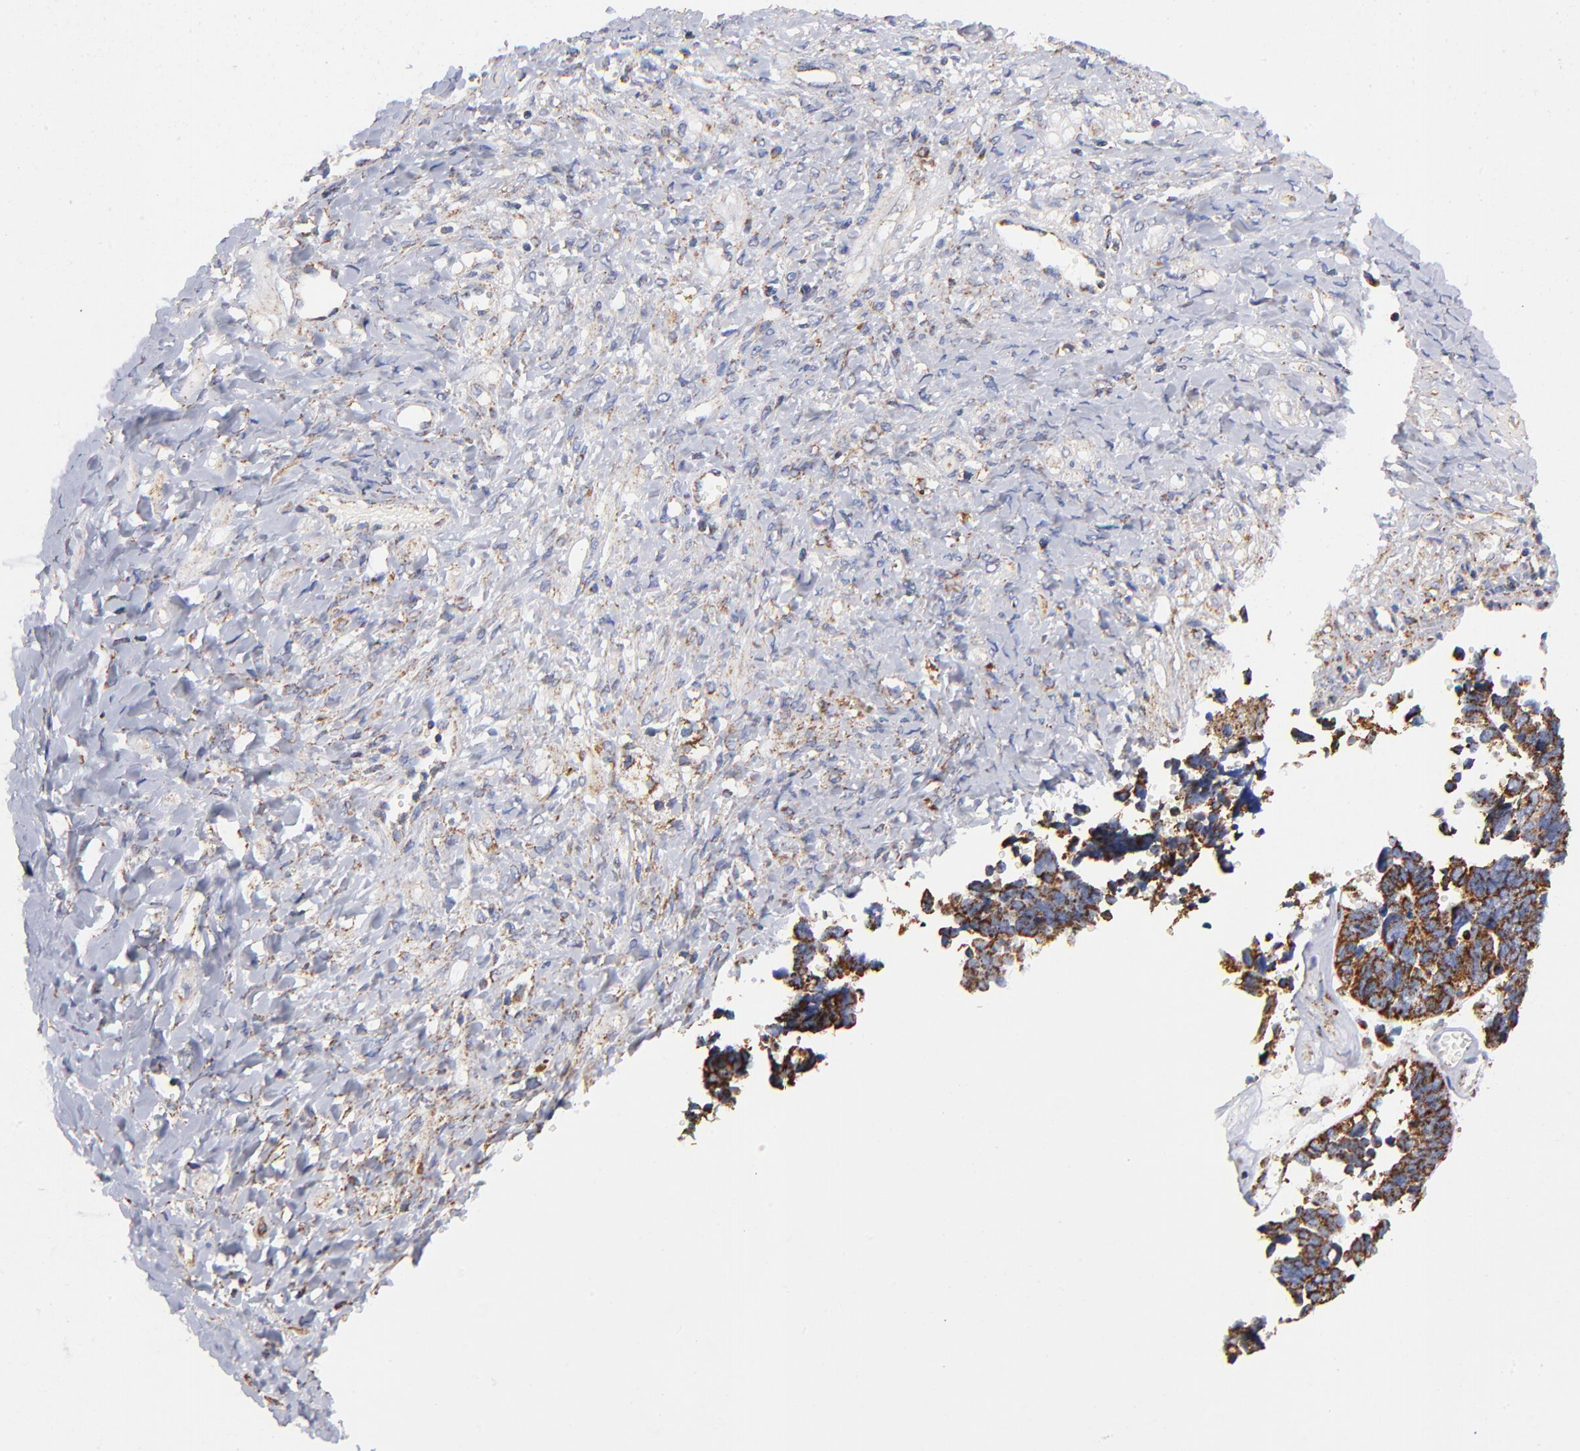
{"staining": {"intensity": "strong", "quantity": ">75%", "location": "cytoplasmic/membranous"}, "tissue": "ovarian cancer", "cell_type": "Tumor cells", "image_type": "cancer", "snomed": [{"axis": "morphology", "description": "Cystadenocarcinoma, serous, NOS"}, {"axis": "topography", "description": "Ovary"}], "caption": "Ovarian serous cystadenocarcinoma stained with immunohistochemistry demonstrates strong cytoplasmic/membranous positivity in about >75% of tumor cells. The staining is performed using DAB (3,3'-diaminobenzidine) brown chromogen to label protein expression. The nuclei are counter-stained blue using hematoxylin.", "gene": "PHB1", "patient": {"sex": "female", "age": 77}}